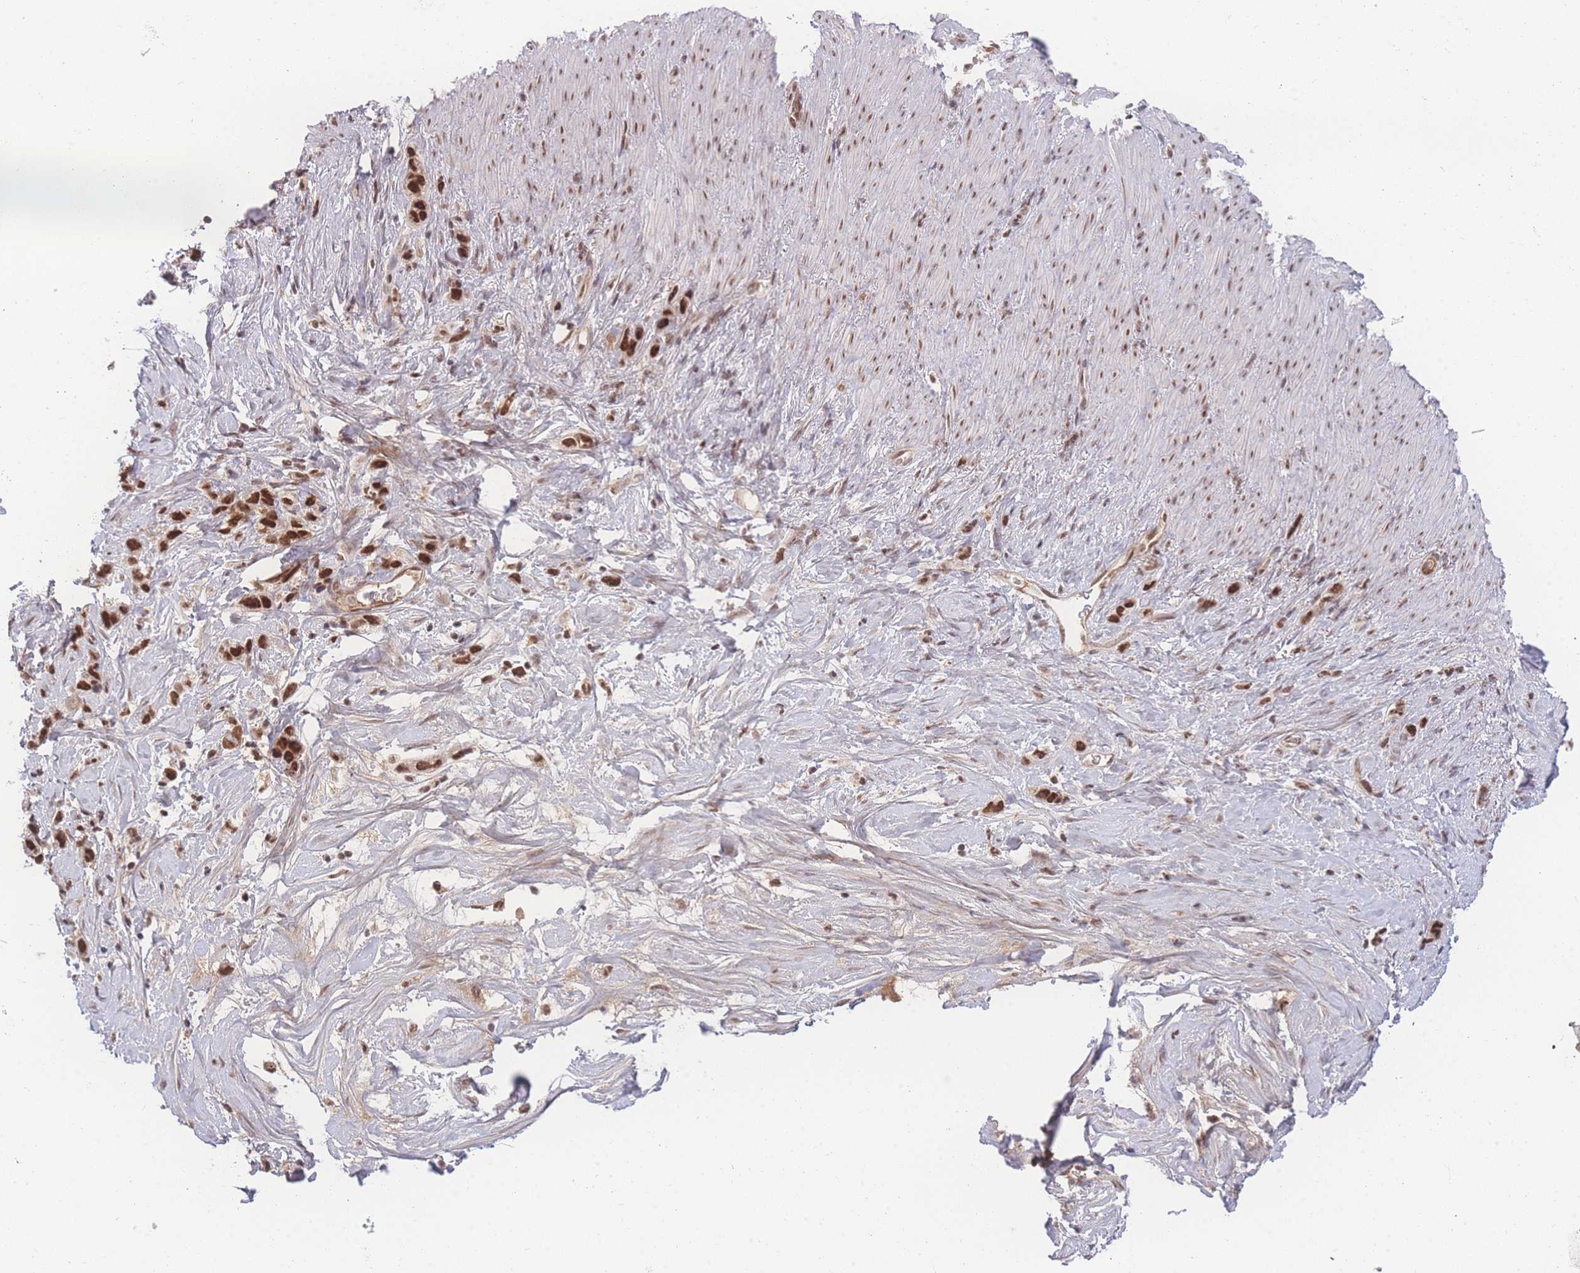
{"staining": {"intensity": "strong", "quantity": ">75%", "location": "nuclear"}, "tissue": "stomach cancer", "cell_type": "Tumor cells", "image_type": "cancer", "snomed": [{"axis": "morphology", "description": "Adenocarcinoma, NOS"}, {"axis": "topography", "description": "Stomach"}], "caption": "This is an image of immunohistochemistry staining of adenocarcinoma (stomach), which shows strong positivity in the nuclear of tumor cells.", "gene": "RAVER1", "patient": {"sex": "female", "age": 65}}